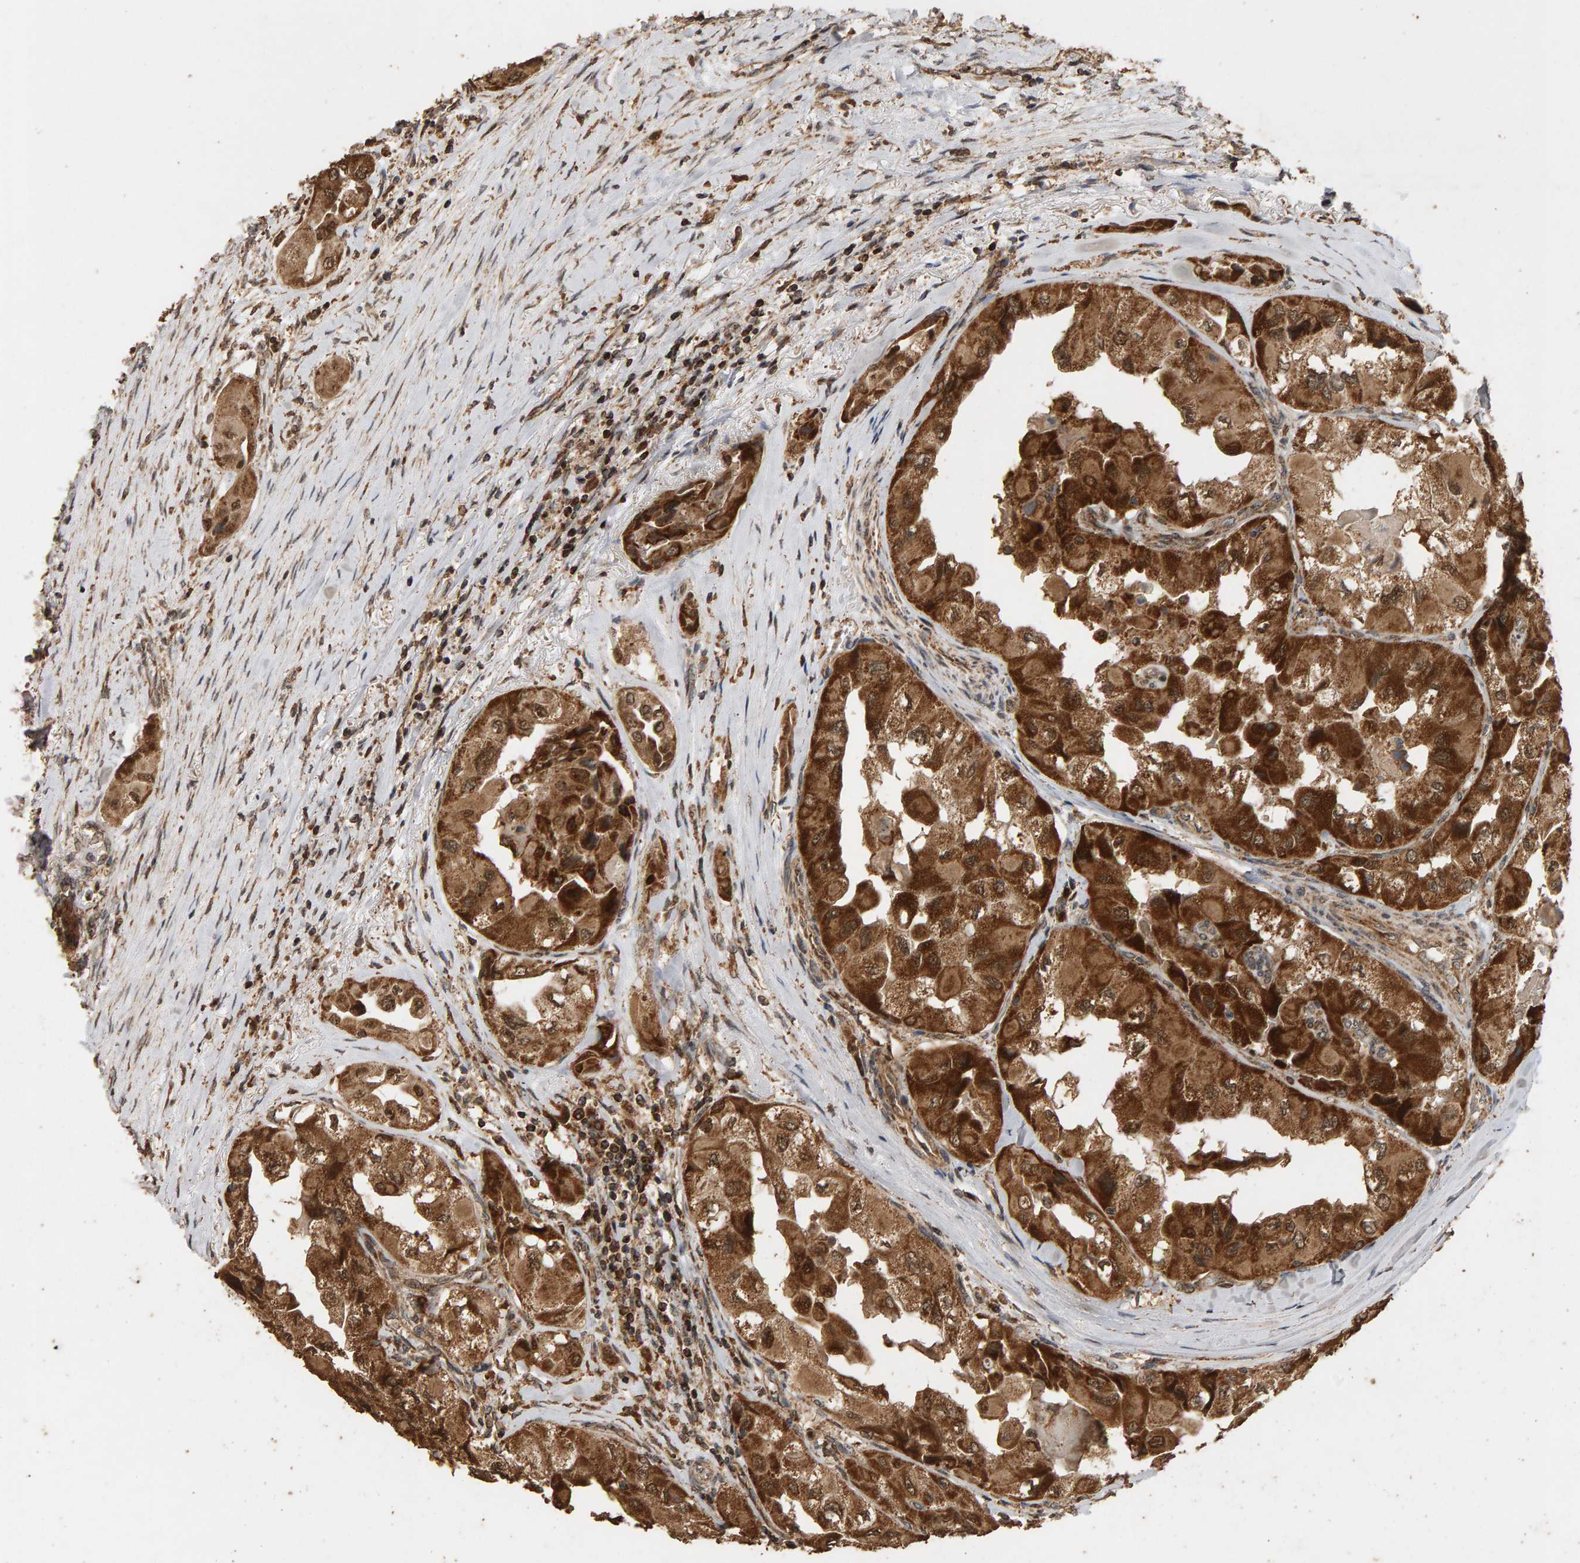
{"staining": {"intensity": "strong", "quantity": ">75%", "location": "cytoplasmic/membranous,nuclear"}, "tissue": "thyroid cancer", "cell_type": "Tumor cells", "image_type": "cancer", "snomed": [{"axis": "morphology", "description": "Papillary adenocarcinoma, NOS"}, {"axis": "topography", "description": "Thyroid gland"}], "caption": "A micrograph showing strong cytoplasmic/membranous and nuclear staining in approximately >75% of tumor cells in thyroid papillary adenocarcinoma, as visualized by brown immunohistochemical staining.", "gene": "GSTK1", "patient": {"sex": "female", "age": 59}}